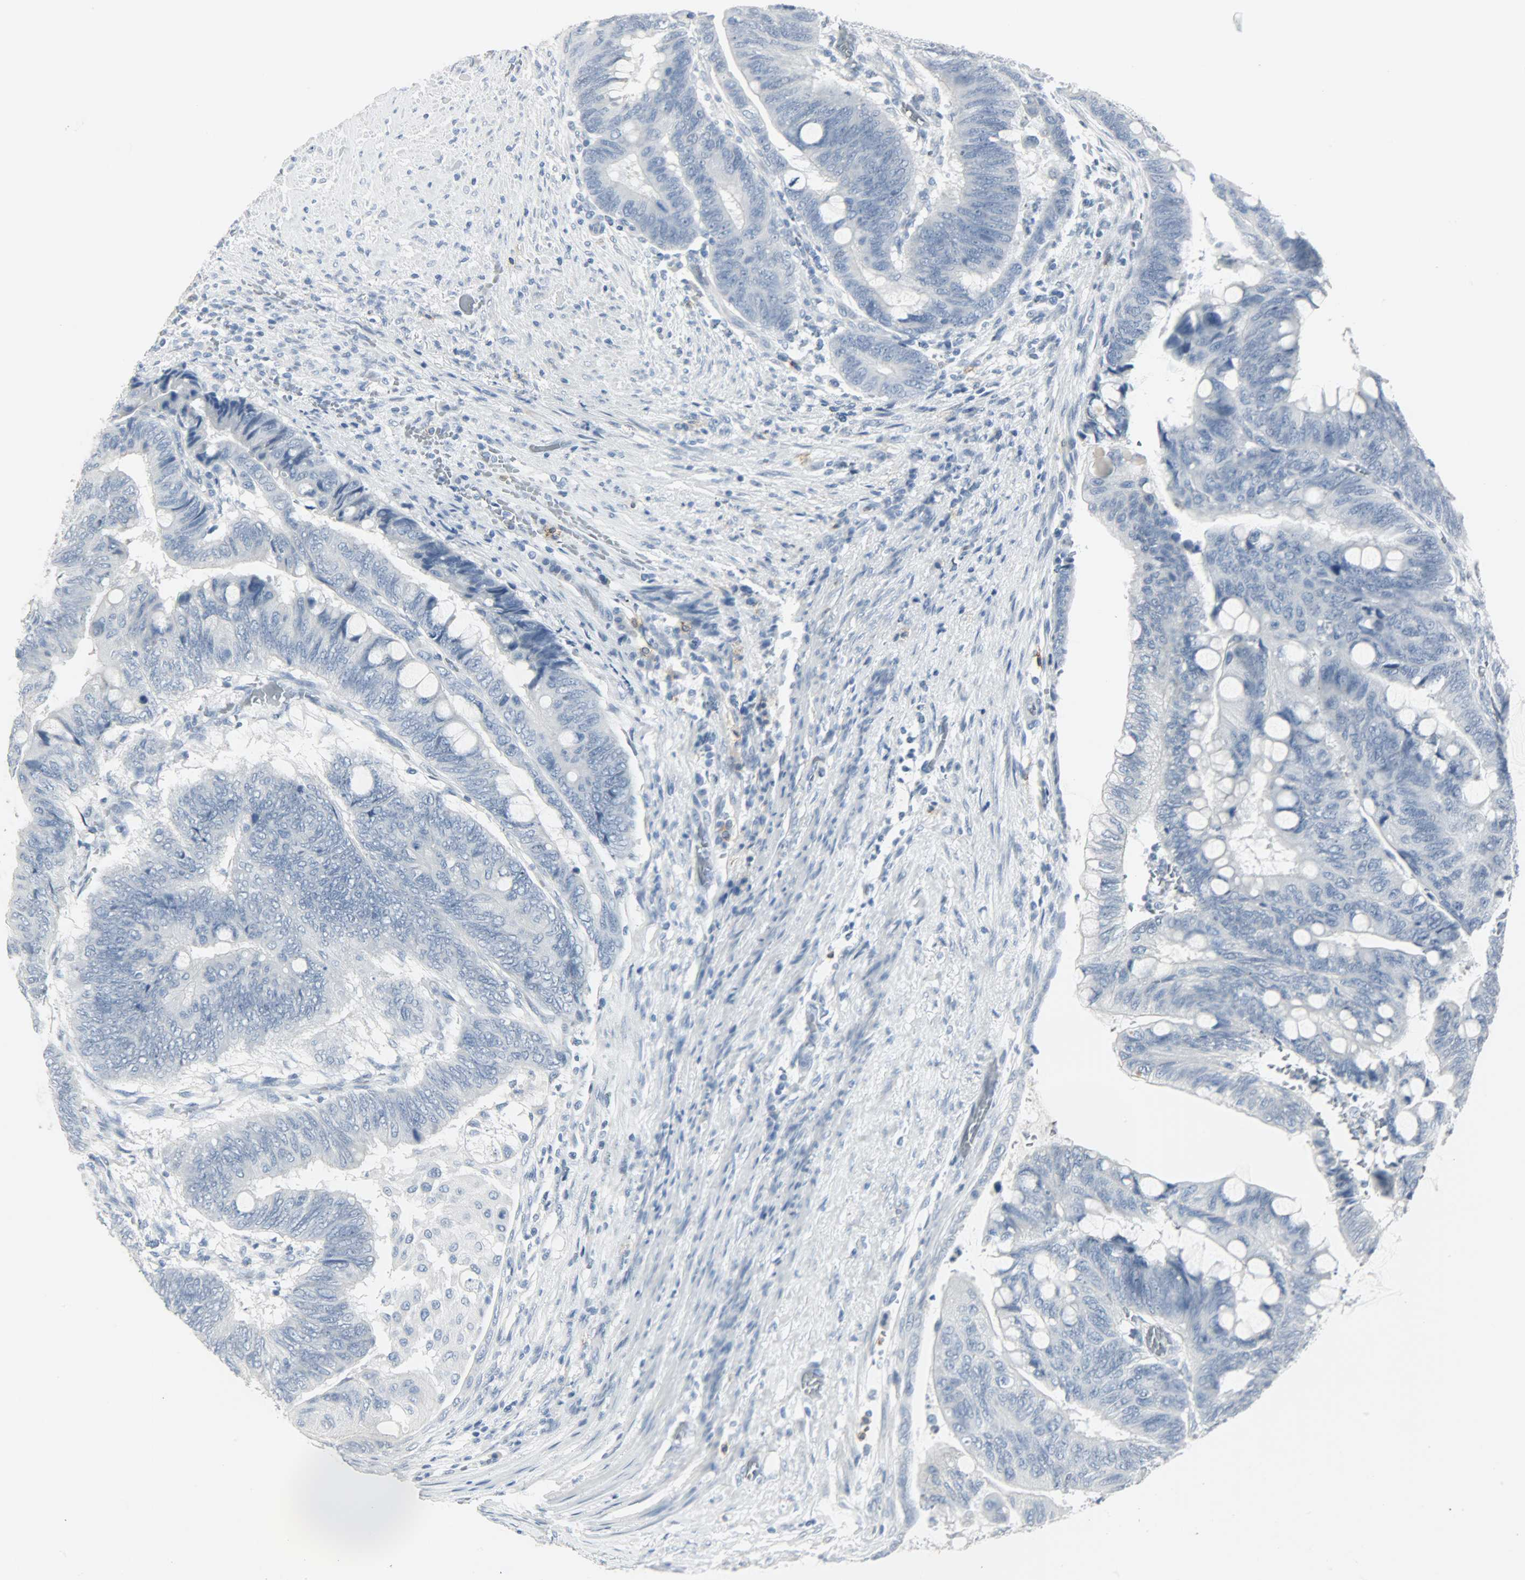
{"staining": {"intensity": "negative", "quantity": "none", "location": "none"}, "tissue": "colorectal cancer", "cell_type": "Tumor cells", "image_type": "cancer", "snomed": [{"axis": "morphology", "description": "Normal tissue, NOS"}, {"axis": "morphology", "description": "Adenocarcinoma, NOS"}, {"axis": "topography", "description": "Rectum"}, {"axis": "topography", "description": "Peripheral nerve tissue"}], "caption": "A high-resolution photomicrograph shows immunohistochemistry staining of colorectal cancer, which shows no significant staining in tumor cells.", "gene": "KIT", "patient": {"sex": "male", "age": 92}}